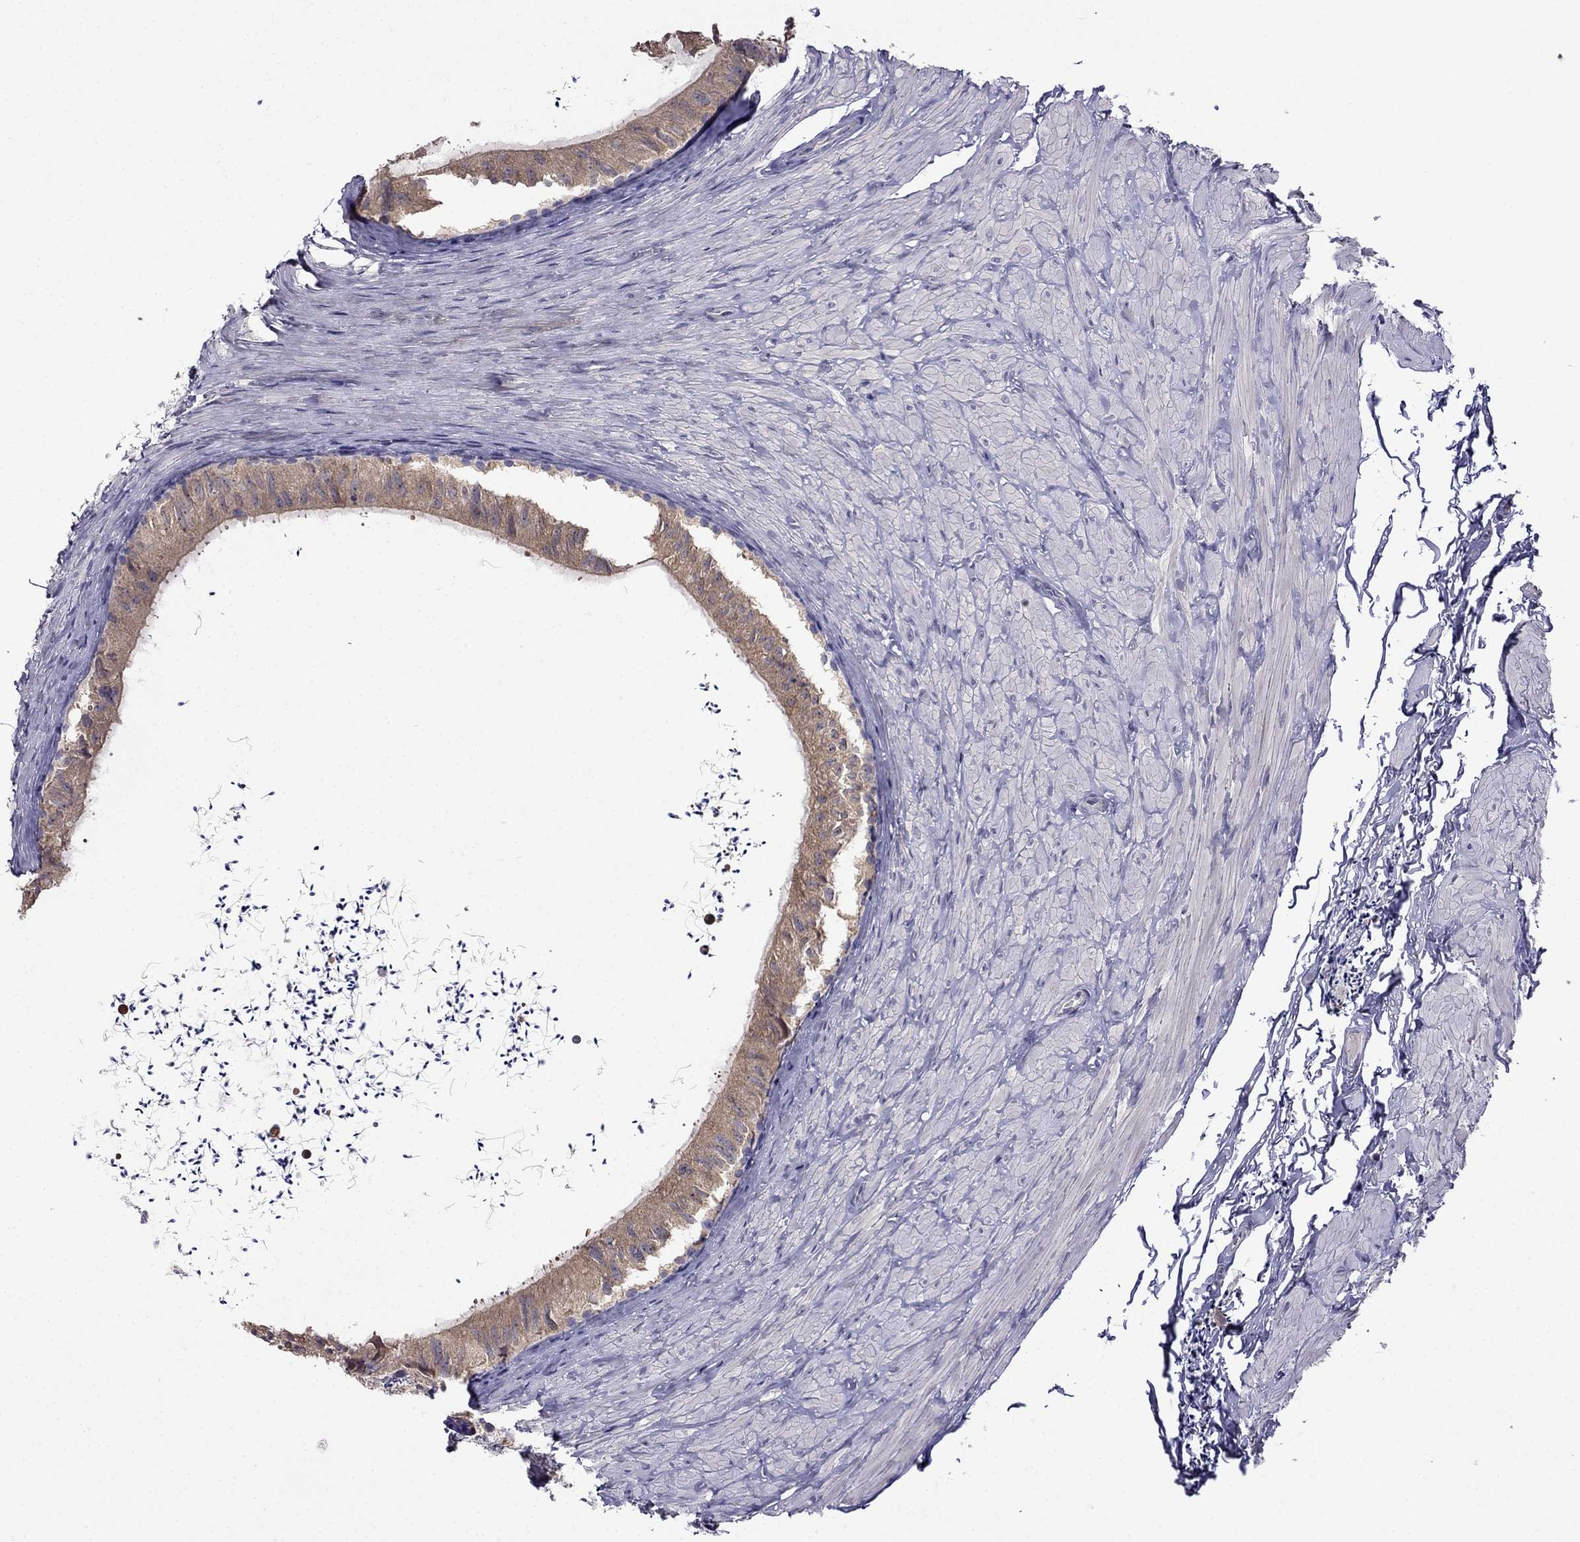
{"staining": {"intensity": "moderate", "quantity": ">75%", "location": "cytoplasmic/membranous"}, "tissue": "epididymis", "cell_type": "Glandular cells", "image_type": "normal", "snomed": [{"axis": "morphology", "description": "Normal tissue, NOS"}, {"axis": "topography", "description": "Epididymis"}], "caption": "DAB (3,3'-diaminobenzidine) immunohistochemical staining of benign epididymis shows moderate cytoplasmic/membranous protein staining in approximately >75% of glandular cells.", "gene": "SCNN1D", "patient": {"sex": "male", "age": 32}}